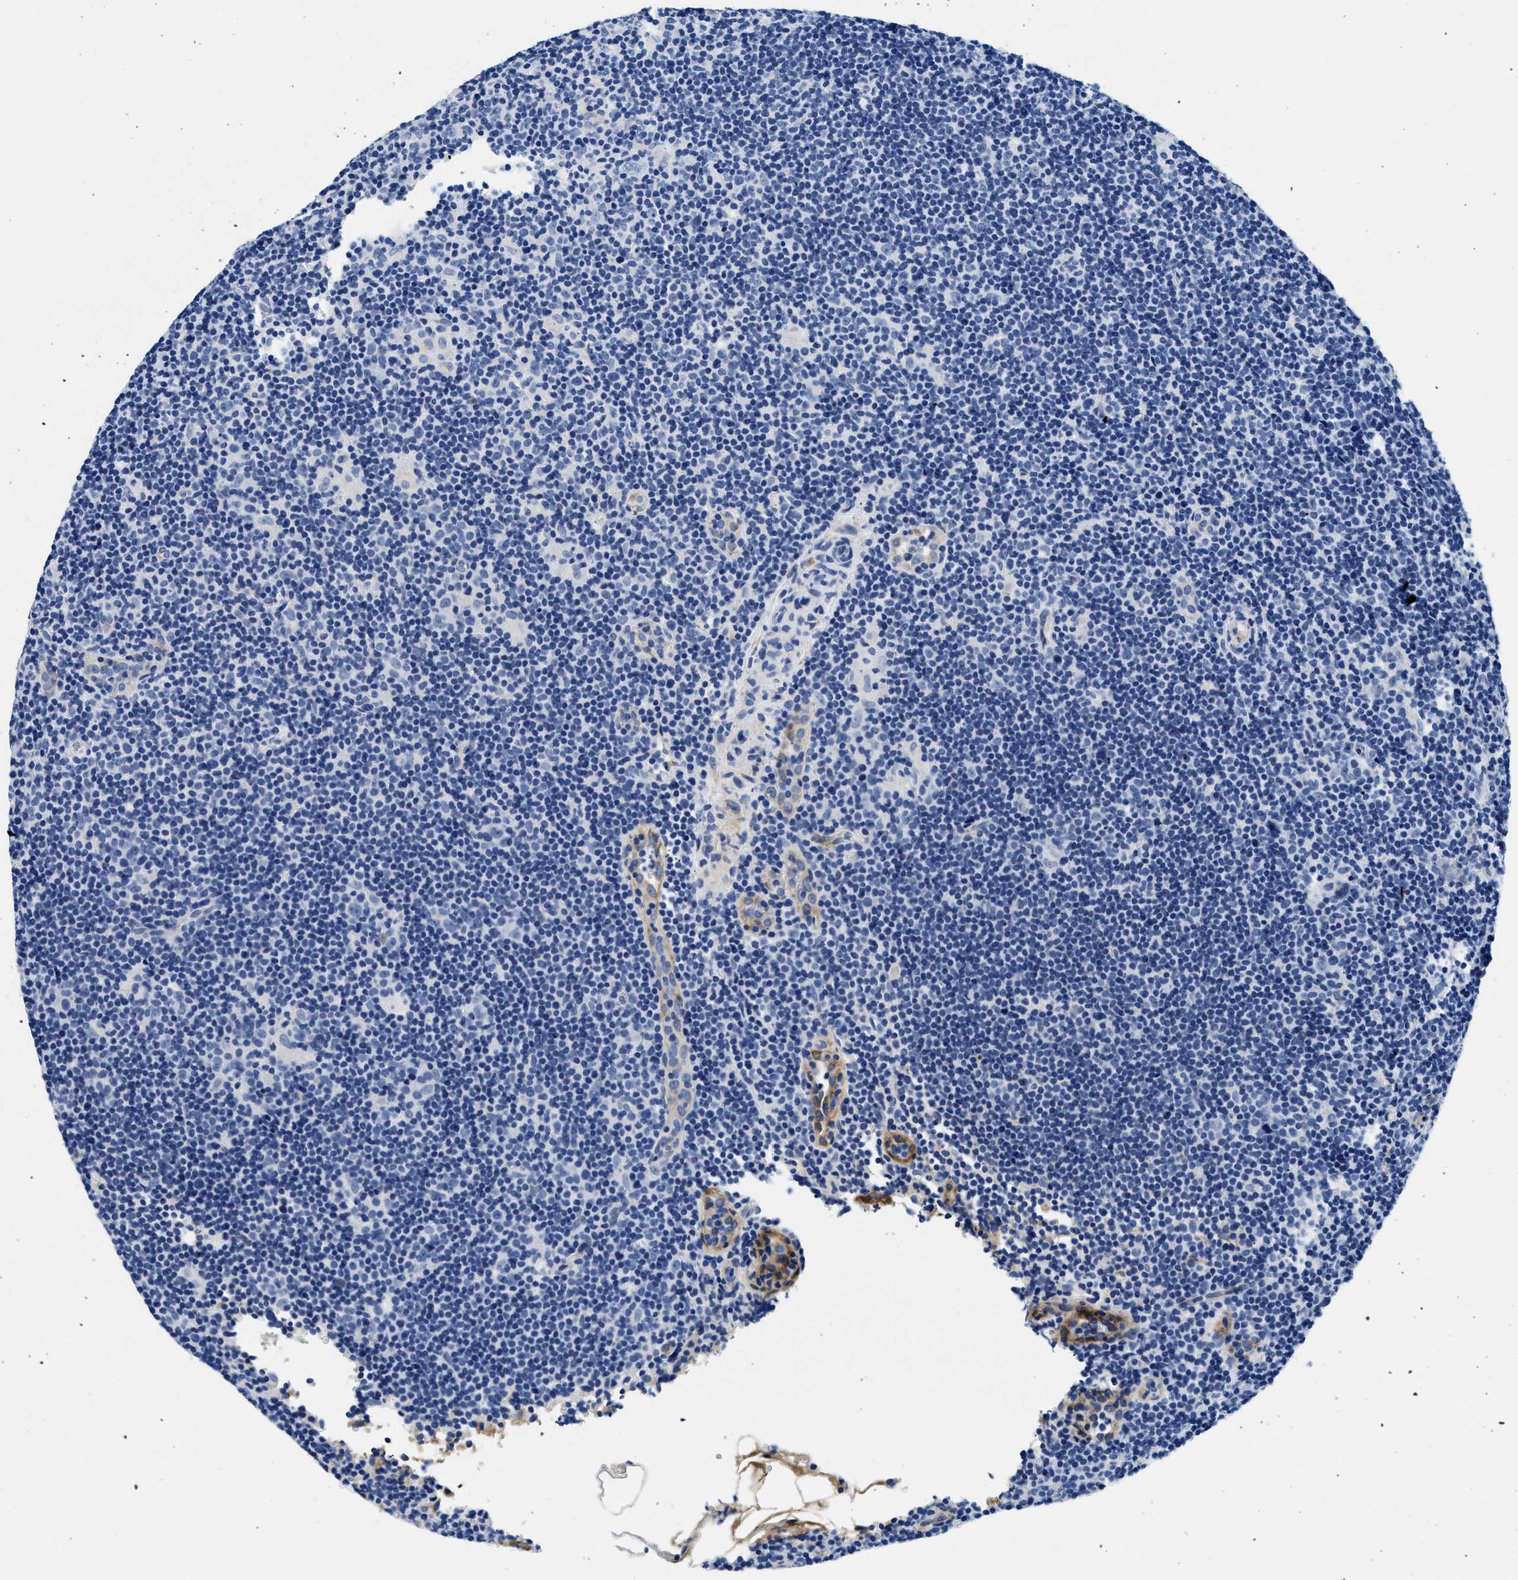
{"staining": {"intensity": "negative", "quantity": "none", "location": "none"}, "tissue": "lymphoma", "cell_type": "Tumor cells", "image_type": "cancer", "snomed": [{"axis": "morphology", "description": "Hodgkin's disease, NOS"}, {"axis": "topography", "description": "Lymph node"}], "caption": "An IHC micrograph of lymphoma is shown. There is no staining in tumor cells of lymphoma. (Immunohistochemistry (ihc), brightfield microscopy, high magnification).", "gene": "LAMA3", "patient": {"sex": "female", "age": 57}}